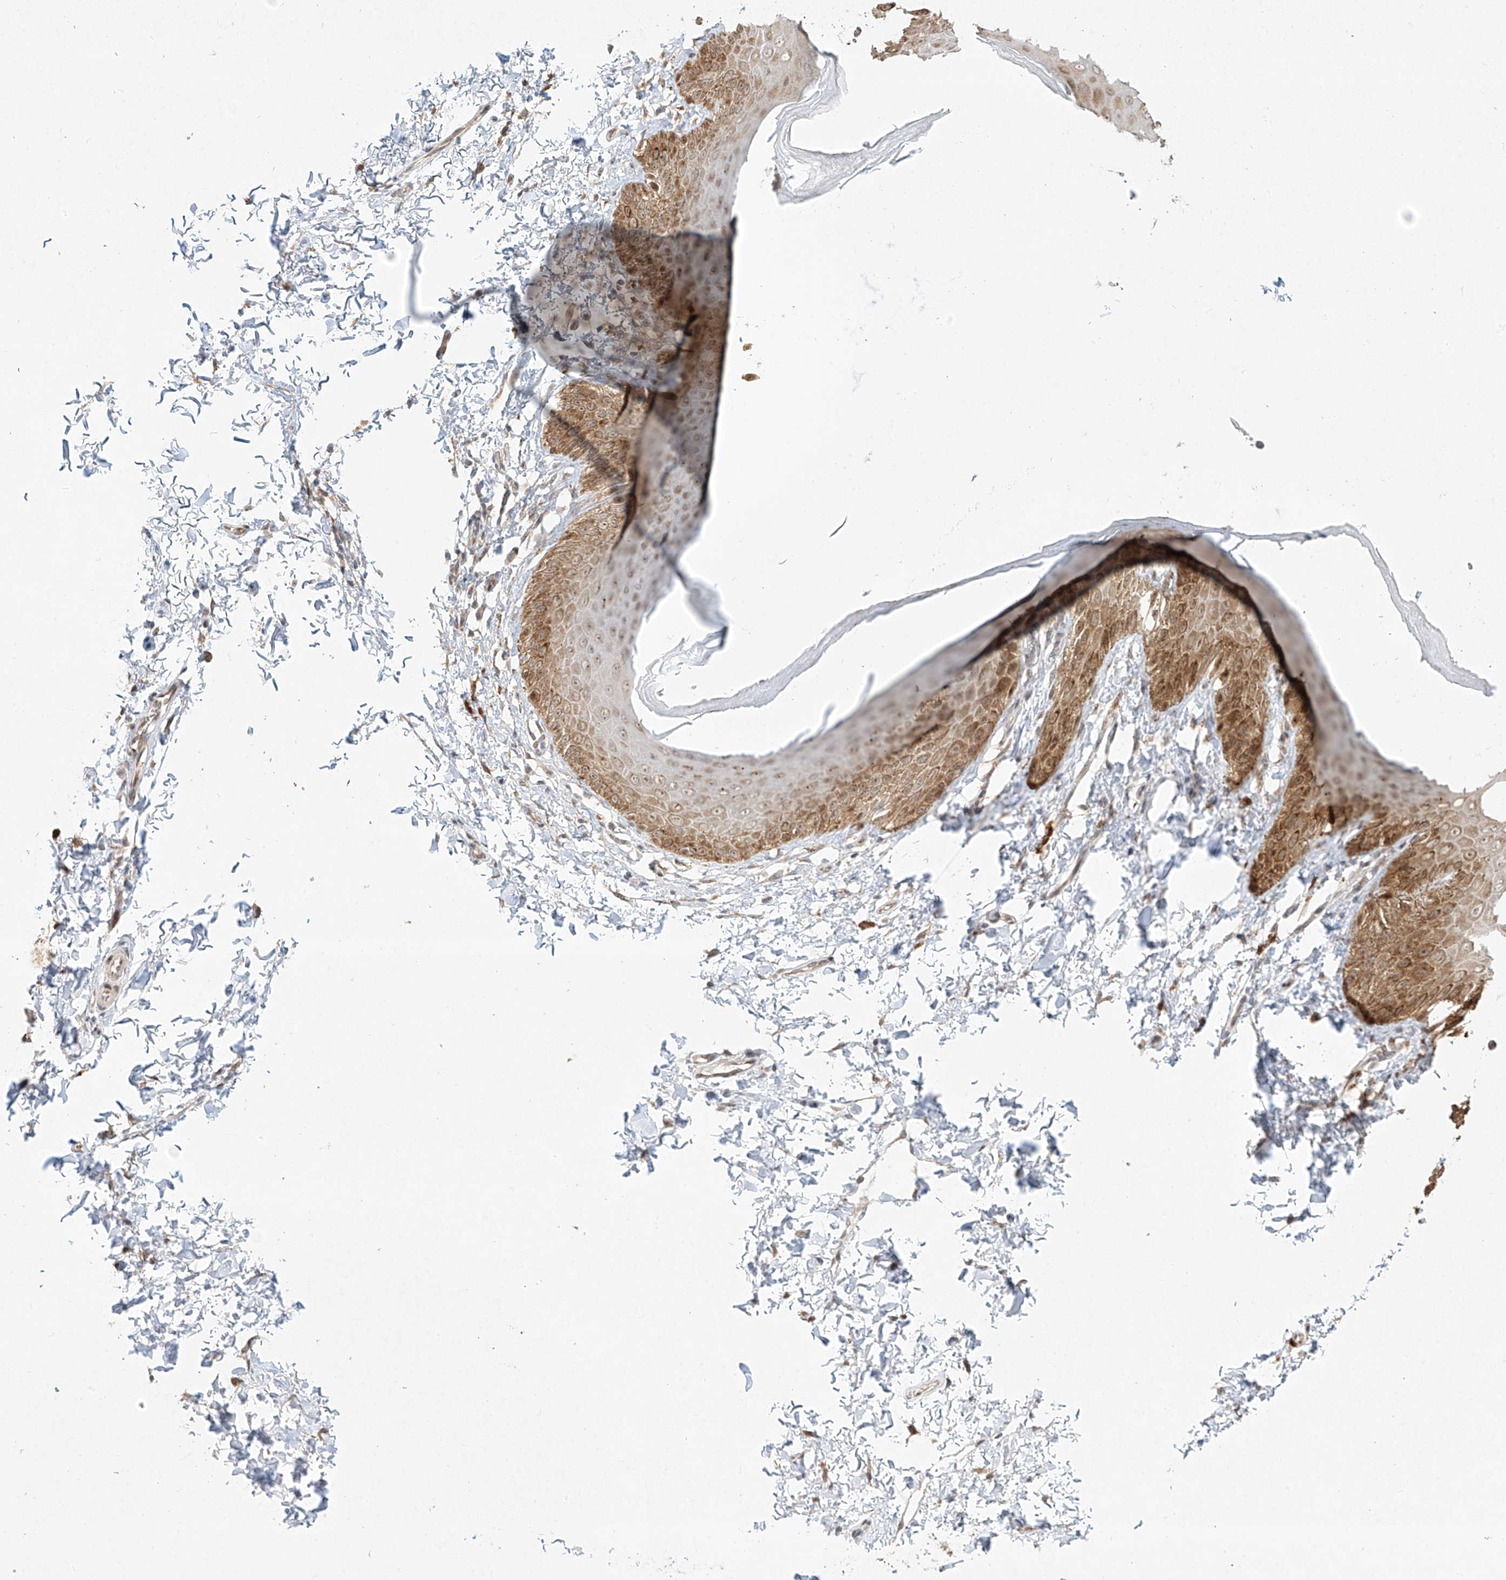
{"staining": {"intensity": "moderate", "quantity": ">75%", "location": "cytoplasmic/membranous,nuclear"}, "tissue": "skin", "cell_type": "Epidermal cells", "image_type": "normal", "snomed": [{"axis": "morphology", "description": "Normal tissue, NOS"}, {"axis": "topography", "description": "Anal"}], "caption": "IHC image of unremarkable human skin stained for a protein (brown), which reveals medium levels of moderate cytoplasmic/membranous,nuclear staining in approximately >75% of epidermal cells.", "gene": "TASP1", "patient": {"sex": "male", "age": 44}}